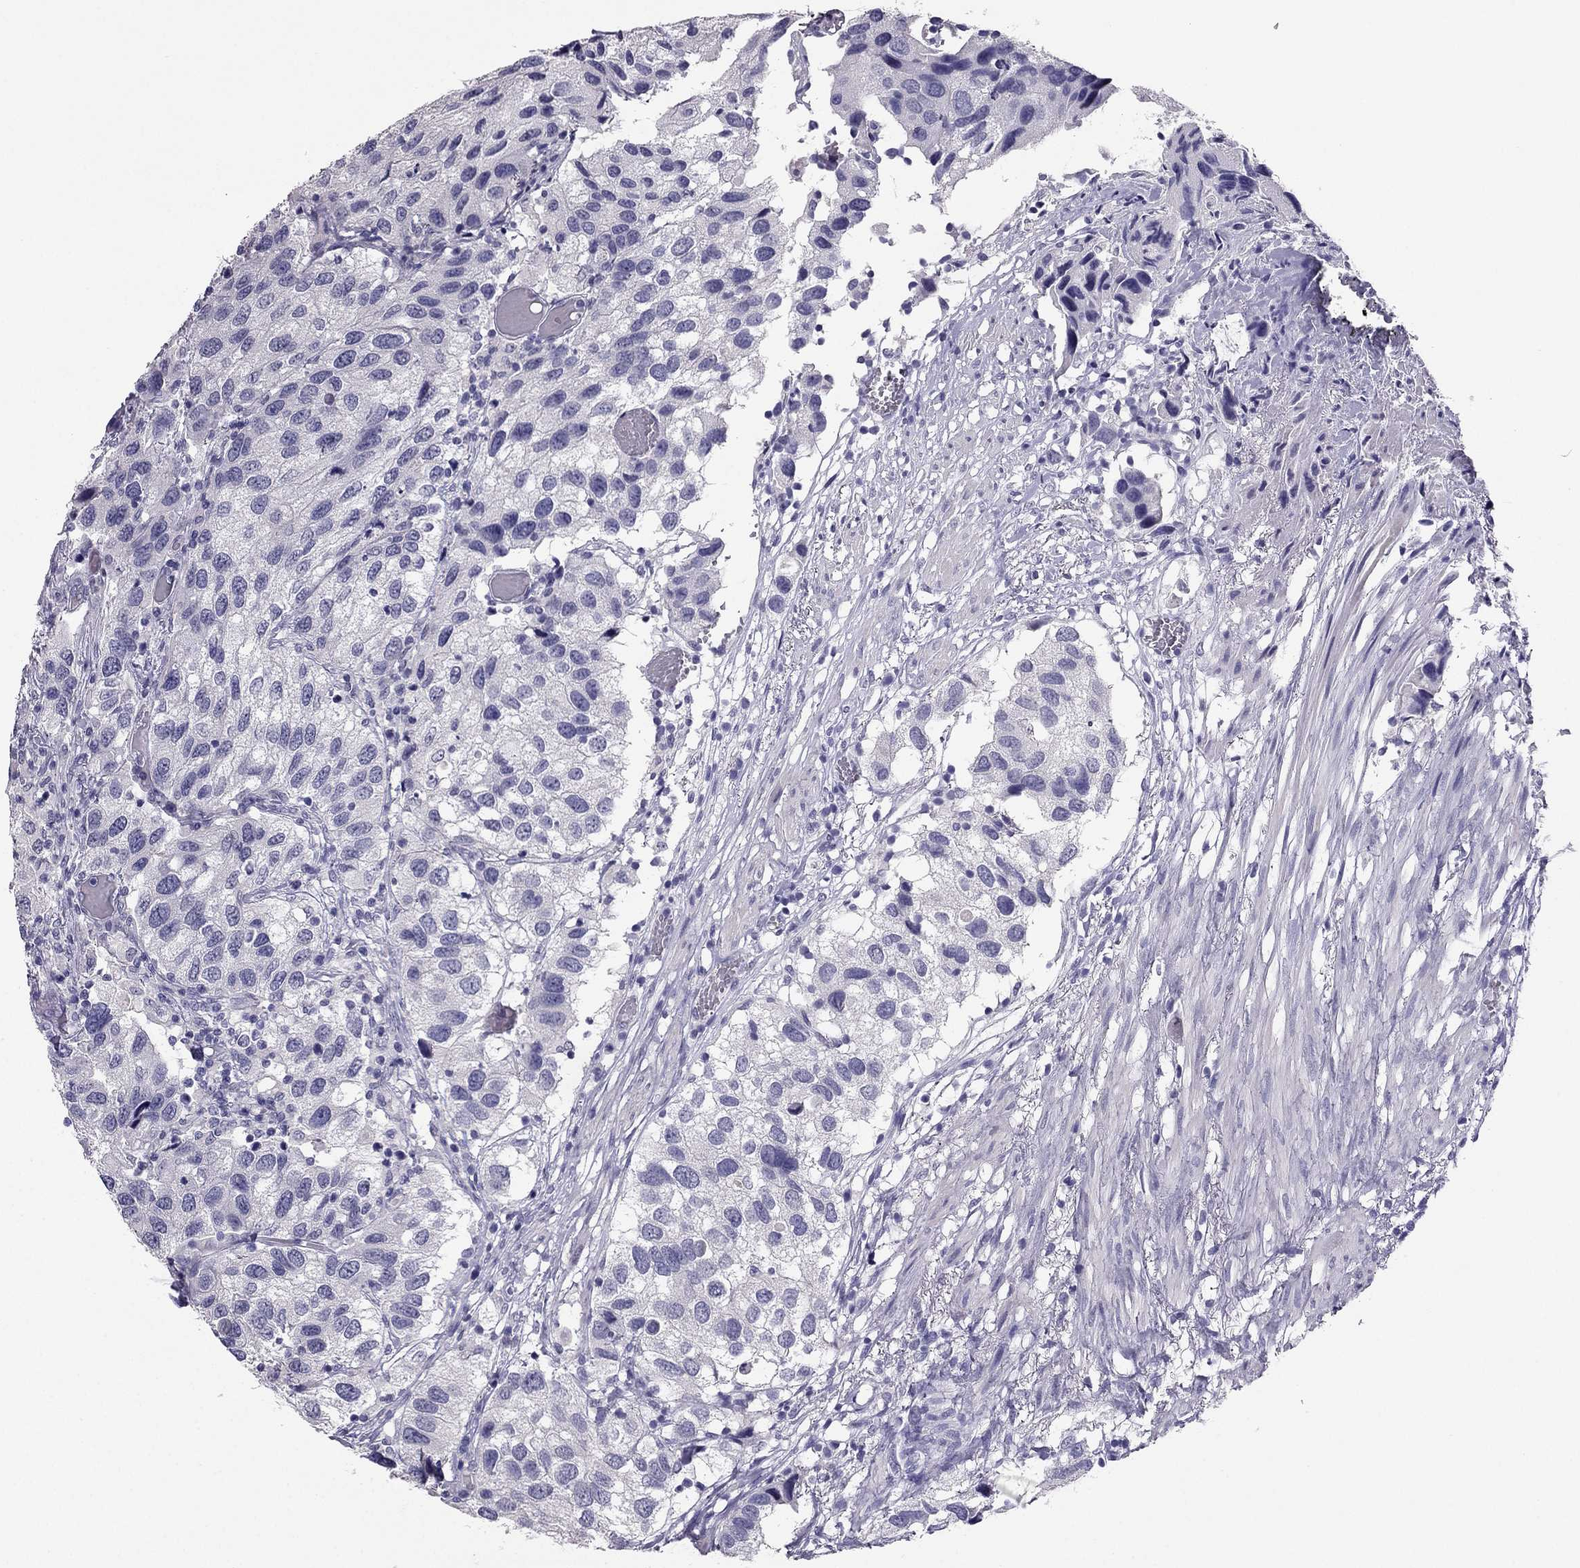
{"staining": {"intensity": "negative", "quantity": "none", "location": "none"}, "tissue": "urothelial cancer", "cell_type": "Tumor cells", "image_type": "cancer", "snomed": [{"axis": "morphology", "description": "Urothelial carcinoma, High grade"}, {"axis": "topography", "description": "Urinary bladder"}], "caption": "Tumor cells are negative for protein expression in human high-grade urothelial carcinoma.", "gene": "RHO", "patient": {"sex": "male", "age": 79}}